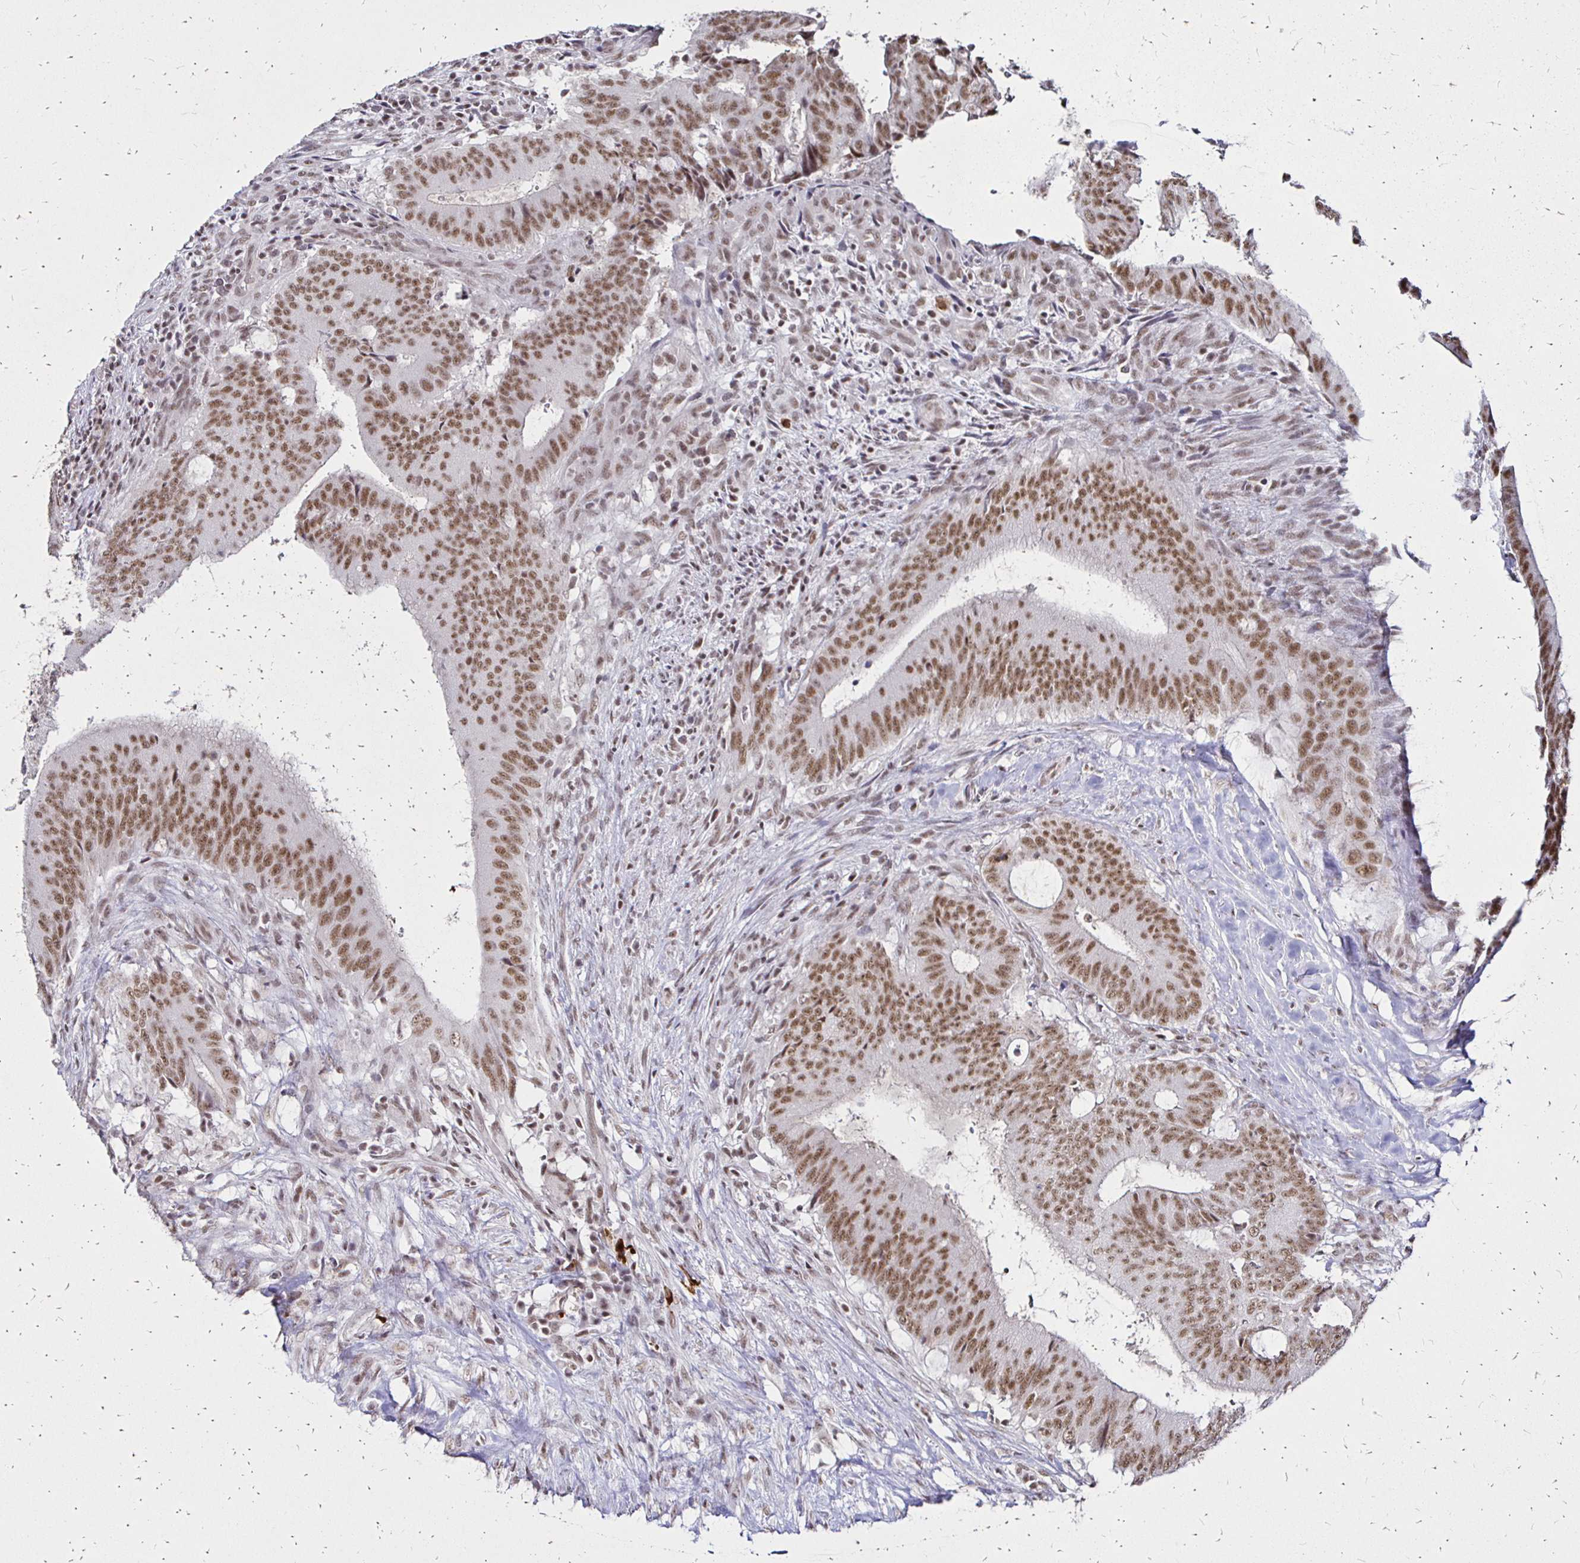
{"staining": {"intensity": "moderate", "quantity": ">75%", "location": "nuclear"}, "tissue": "colorectal cancer", "cell_type": "Tumor cells", "image_type": "cancer", "snomed": [{"axis": "morphology", "description": "Adenocarcinoma, NOS"}, {"axis": "topography", "description": "Colon"}], "caption": "Immunohistochemical staining of human adenocarcinoma (colorectal) demonstrates medium levels of moderate nuclear protein expression in about >75% of tumor cells.", "gene": "SIN3A", "patient": {"sex": "female", "age": 43}}